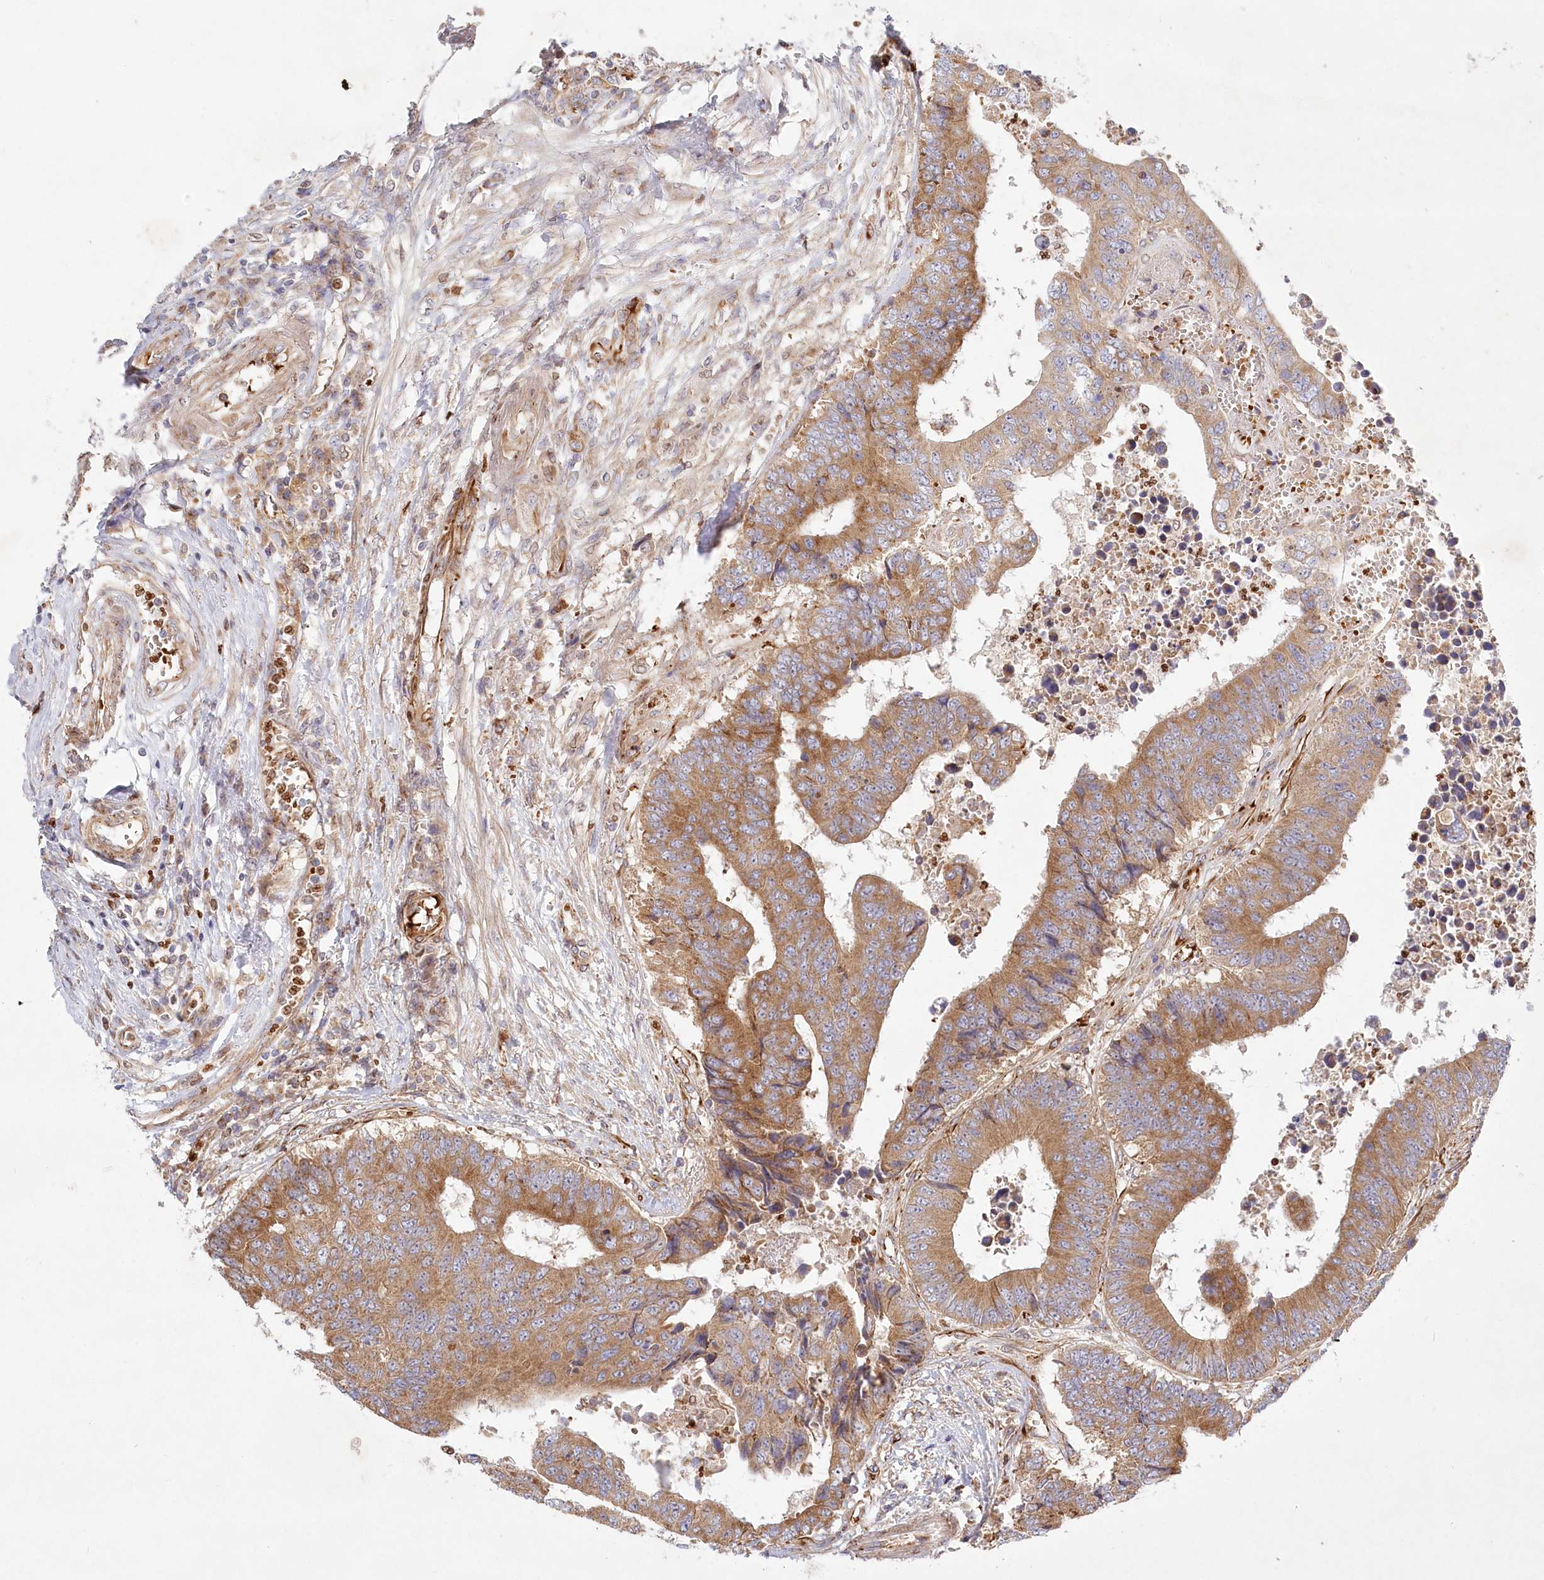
{"staining": {"intensity": "moderate", "quantity": ">75%", "location": "cytoplasmic/membranous"}, "tissue": "colorectal cancer", "cell_type": "Tumor cells", "image_type": "cancer", "snomed": [{"axis": "morphology", "description": "Adenocarcinoma, NOS"}, {"axis": "topography", "description": "Rectum"}], "caption": "IHC of human colorectal cancer (adenocarcinoma) displays medium levels of moderate cytoplasmic/membranous positivity in approximately >75% of tumor cells. (DAB (3,3'-diaminobenzidine) IHC with brightfield microscopy, high magnification).", "gene": "COMMD3", "patient": {"sex": "male", "age": 84}}